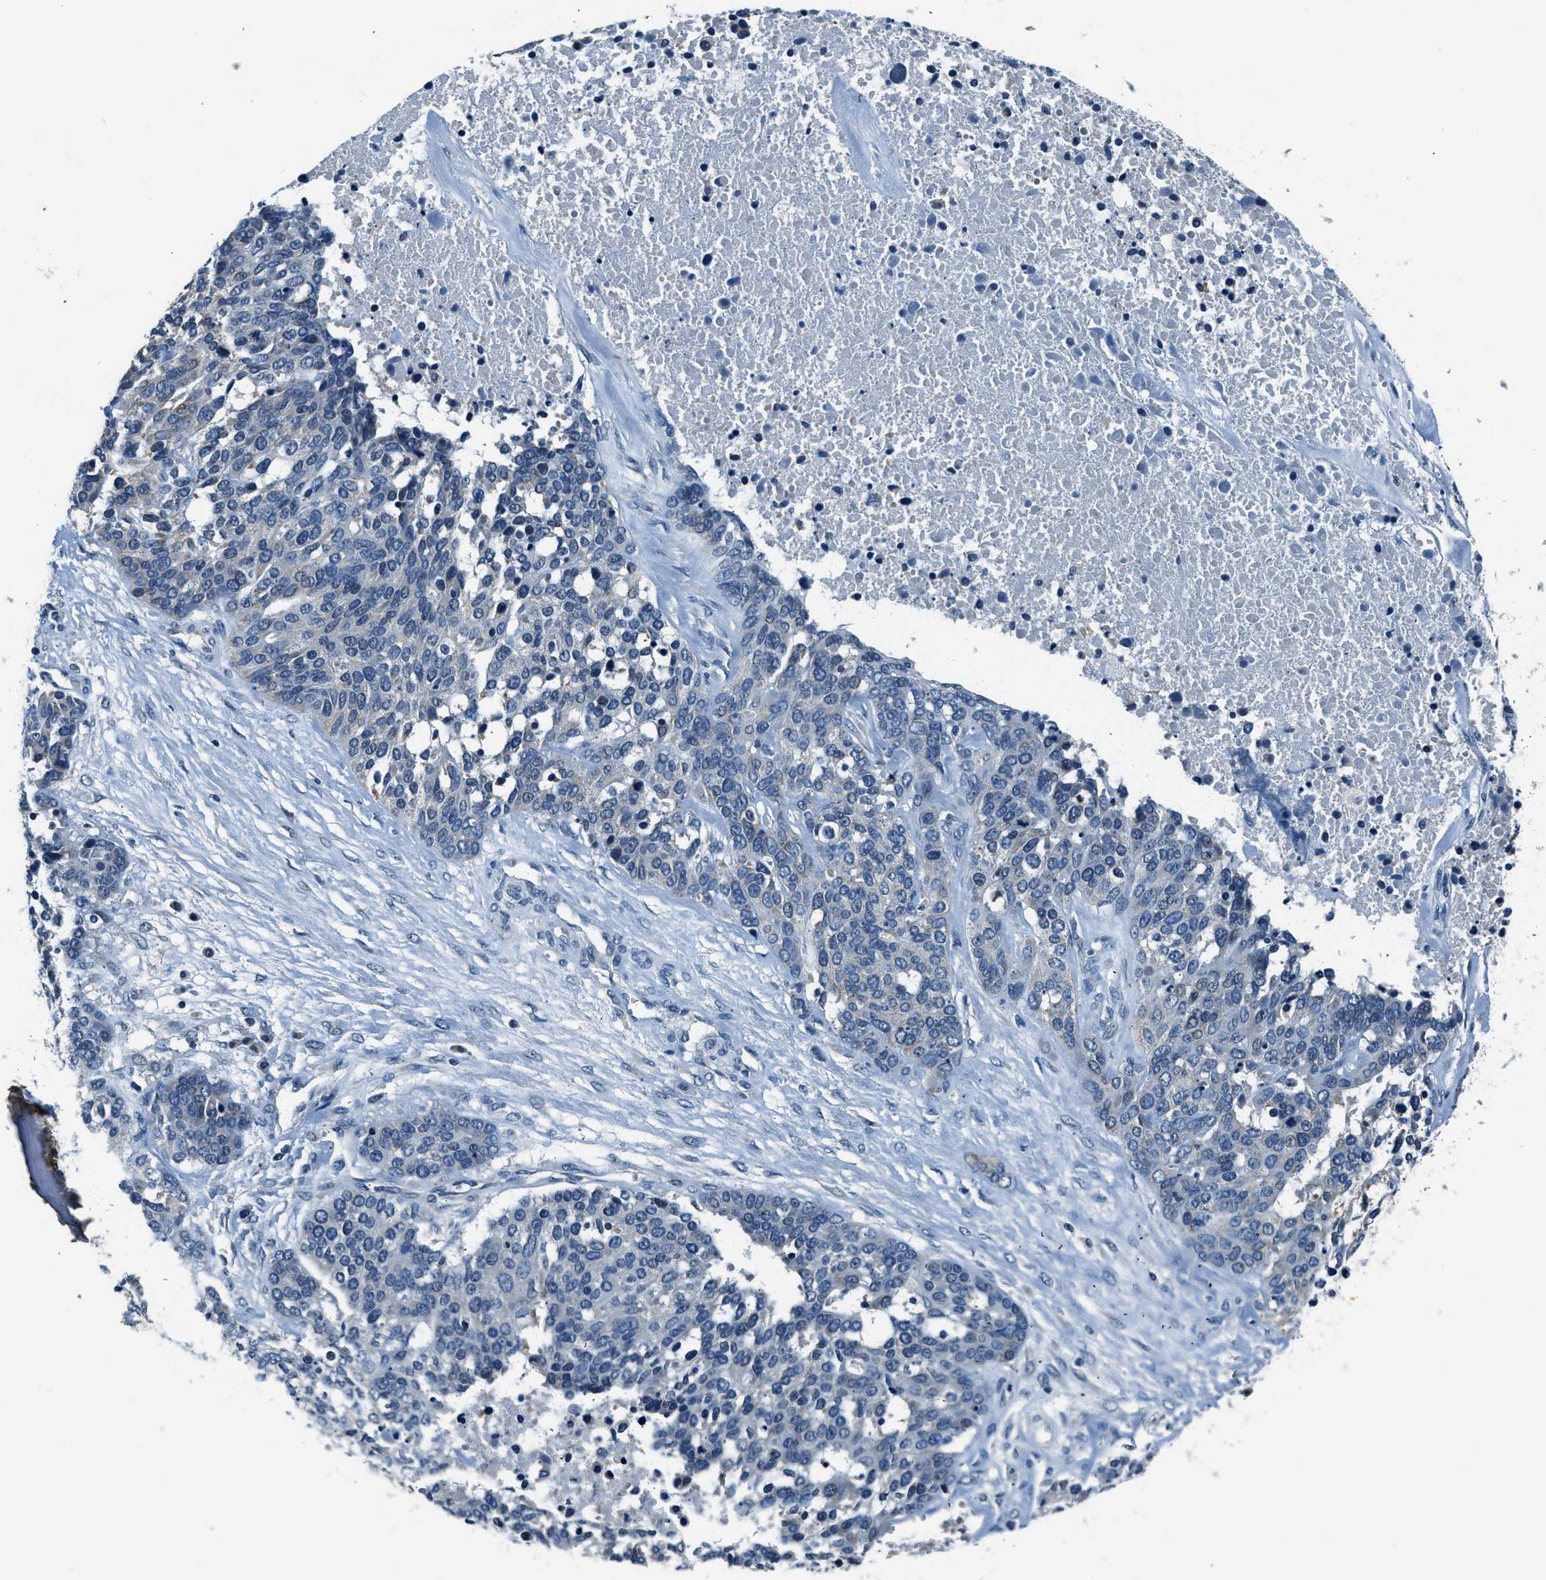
{"staining": {"intensity": "negative", "quantity": "none", "location": "none"}, "tissue": "ovarian cancer", "cell_type": "Tumor cells", "image_type": "cancer", "snomed": [{"axis": "morphology", "description": "Cystadenocarcinoma, serous, NOS"}, {"axis": "topography", "description": "Ovary"}], "caption": "Immunohistochemistry histopathology image of ovarian serous cystadenocarcinoma stained for a protein (brown), which shows no expression in tumor cells.", "gene": "NME8", "patient": {"sex": "female", "age": 44}}